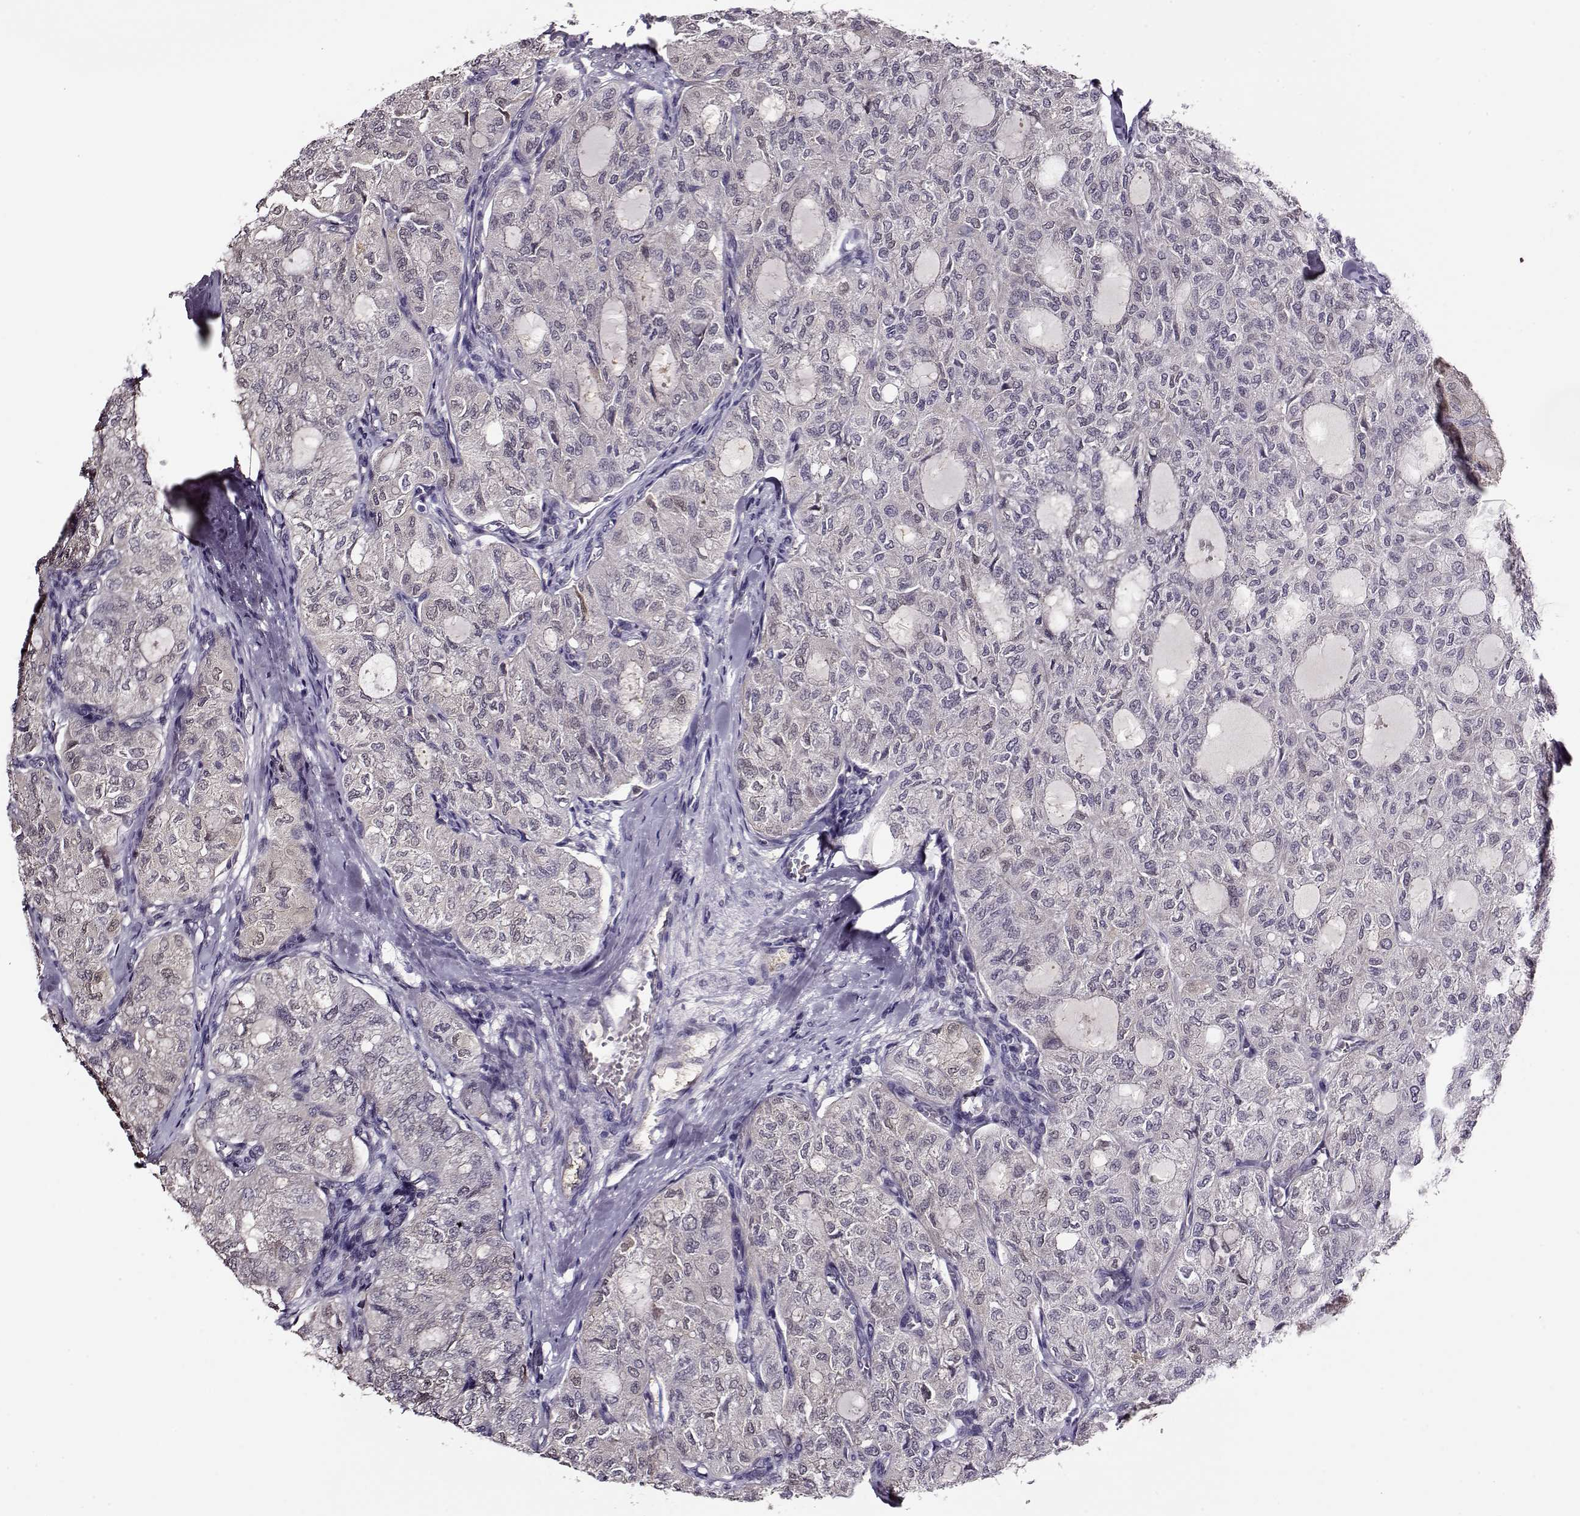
{"staining": {"intensity": "negative", "quantity": "none", "location": "none"}, "tissue": "thyroid cancer", "cell_type": "Tumor cells", "image_type": "cancer", "snomed": [{"axis": "morphology", "description": "Follicular adenoma carcinoma, NOS"}, {"axis": "topography", "description": "Thyroid gland"}], "caption": "Immunohistochemistry photomicrograph of human thyroid cancer stained for a protein (brown), which reveals no expression in tumor cells.", "gene": "CCR8", "patient": {"sex": "male", "age": 75}}